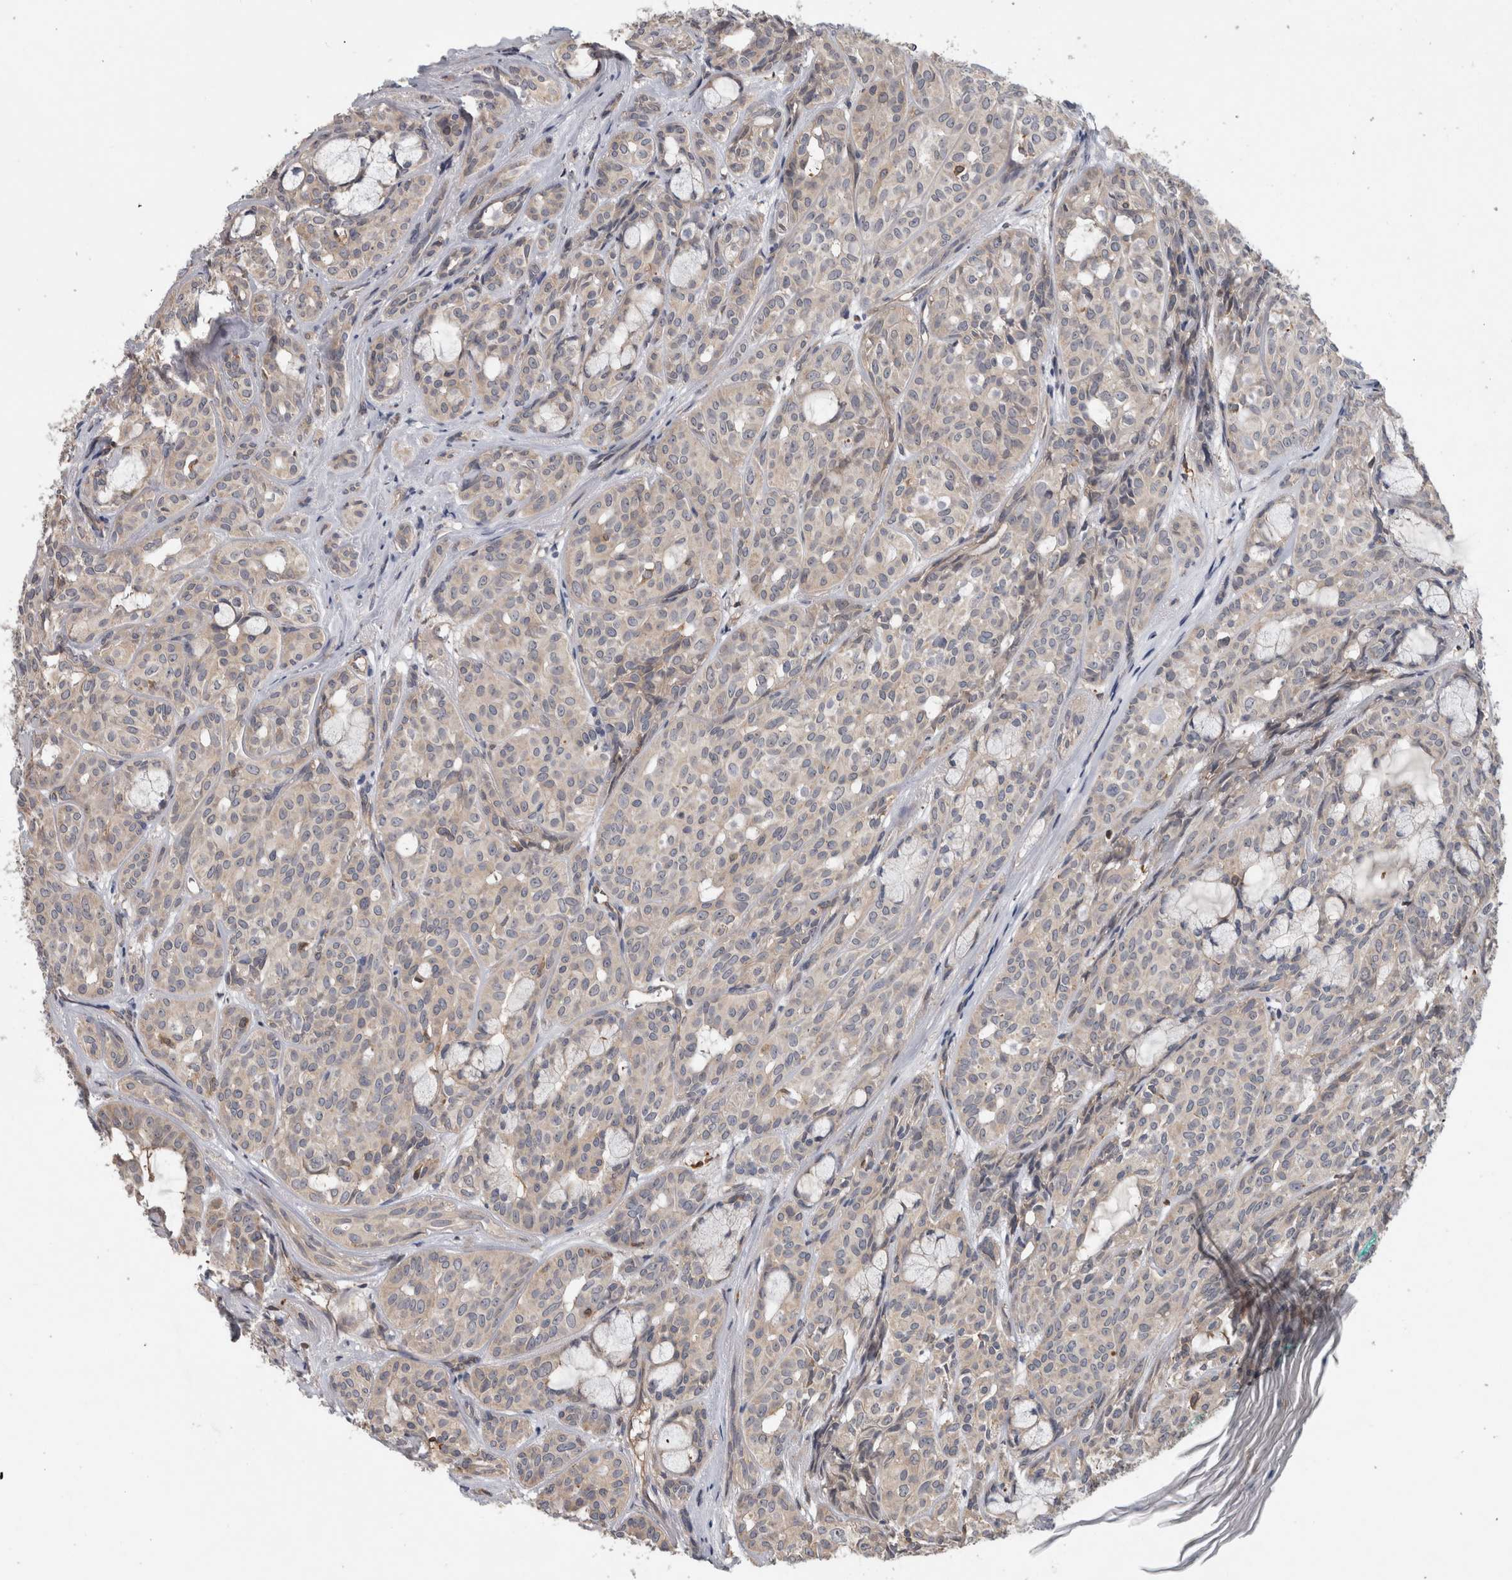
{"staining": {"intensity": "negative", "quantity": "none", "location": "none"}, "tissue": "head and neck cancer", "cell_type": "Tumor cells", "image_type": "cancer", "snomed": [{"axis": "morphology", "description": "Adenocarcinoma, NOS"}, {"axis": "topography", "description": "Salivary gland, NOS"}, {"axis": "topography", "description": "Head-Neck"}], "caption": "Tumor cells show no significant positivity in head and neck cancer. (DAB immunohistochemistry (IHC) visualized using brightfield microscopy, high magnification).", "gene": "TARBP1", "patient": {"sex": "female", "age": 76}}